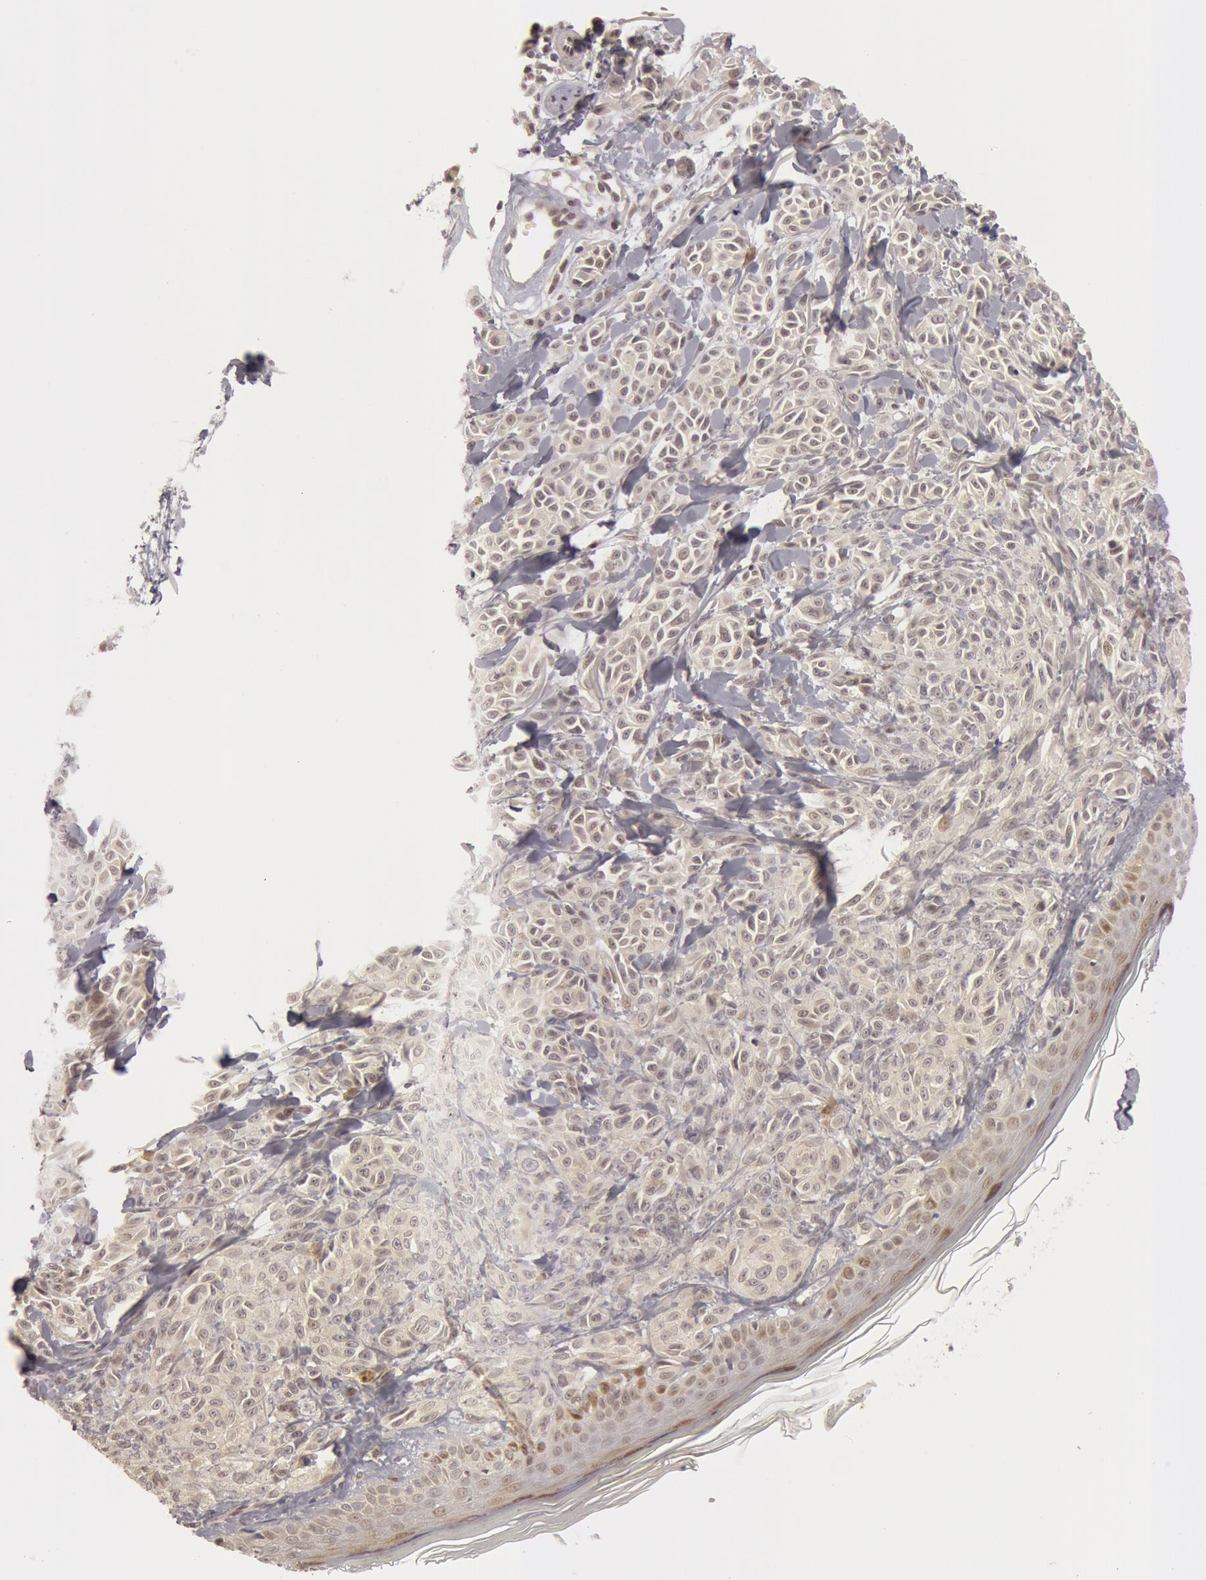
{"staining": {"intensity": "negative", "quantity": "none", "location": "none"}, "tissue": "melanoma", "cell_type": "Tumor cells", "image_type": "cancer", "snomed": [{"axis": "morphology", "description": "Malignant melanoma, NOS"}, {"axis": "topography", "description": "Skin"}], "caption": "IHC image of neoplastic tissue: melanoma stained with DAB demonstrates no significant protein expression in tumor cells. Nuclei are stained in blue.", "gene": "OASL", "patient": {"sex": "female", "age": 73}}